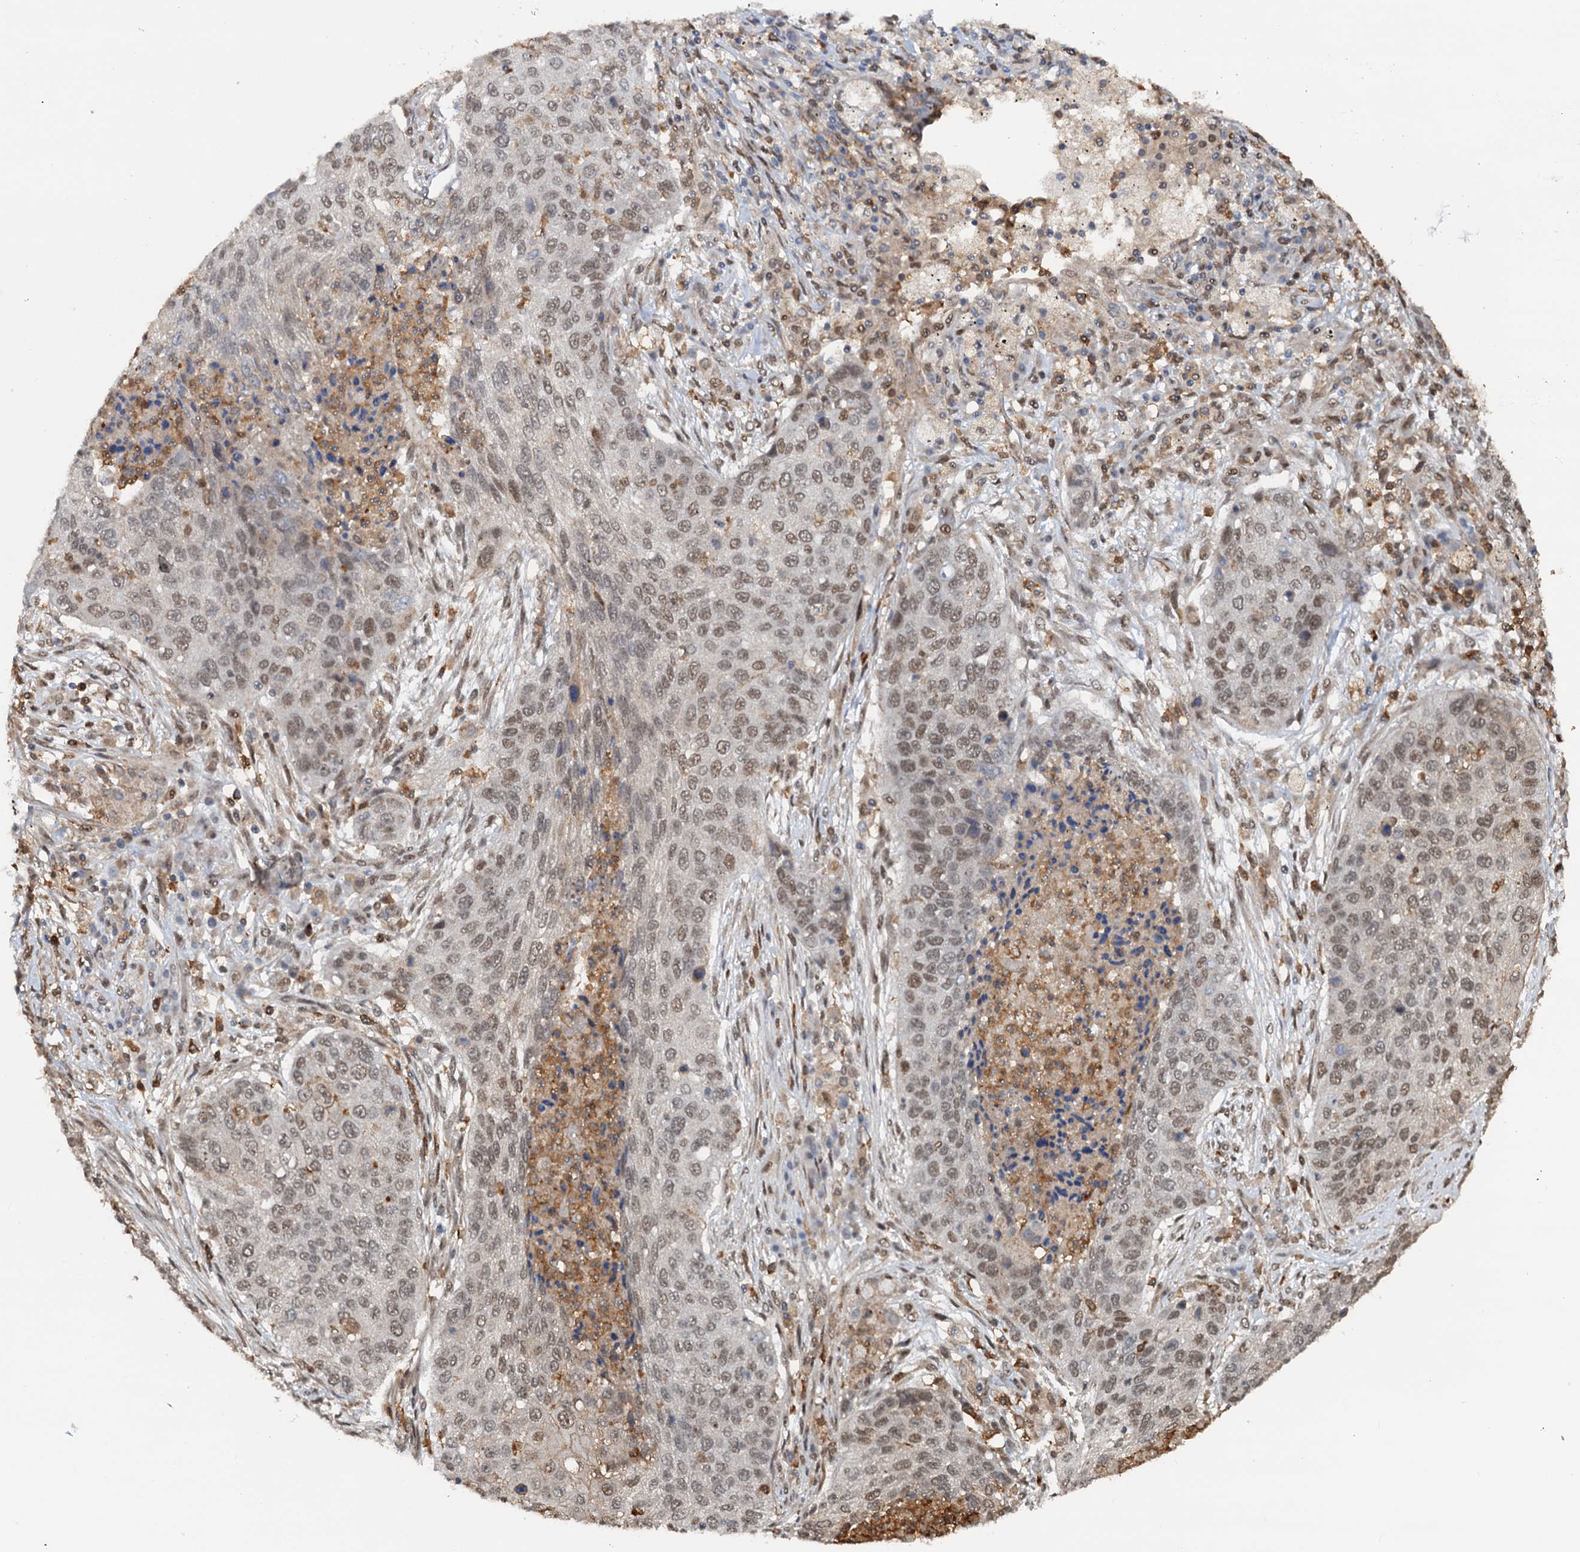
{"staining": {"intensity": "weak", "quantity": ">75%", "location": "nuclear"}, "tissue": "lung cancer", "cell_type": "Tumor cells", "image_type": "cancer", "snomed": [{"axis": "morphology", "description": "Squamous cell carcinoma, NOS"}, {"axis": "topography", "description": "Lung"}], "caption": "Immunohistochemistry (IHC) staining of lung cancer (squamous cell carcinoma), which exhibits low levels of weak nuclear staining in about >75% of tumor cells indicating weak nuclear protein positivity. The staining was performed using DAB (3,3'-diaminobenzidine) (brown) for protein detection and nuclei were counterstained in hematoxylin (blue).", "gene": "ZNF609", "patient": {"sex": "female", "age": 63}}